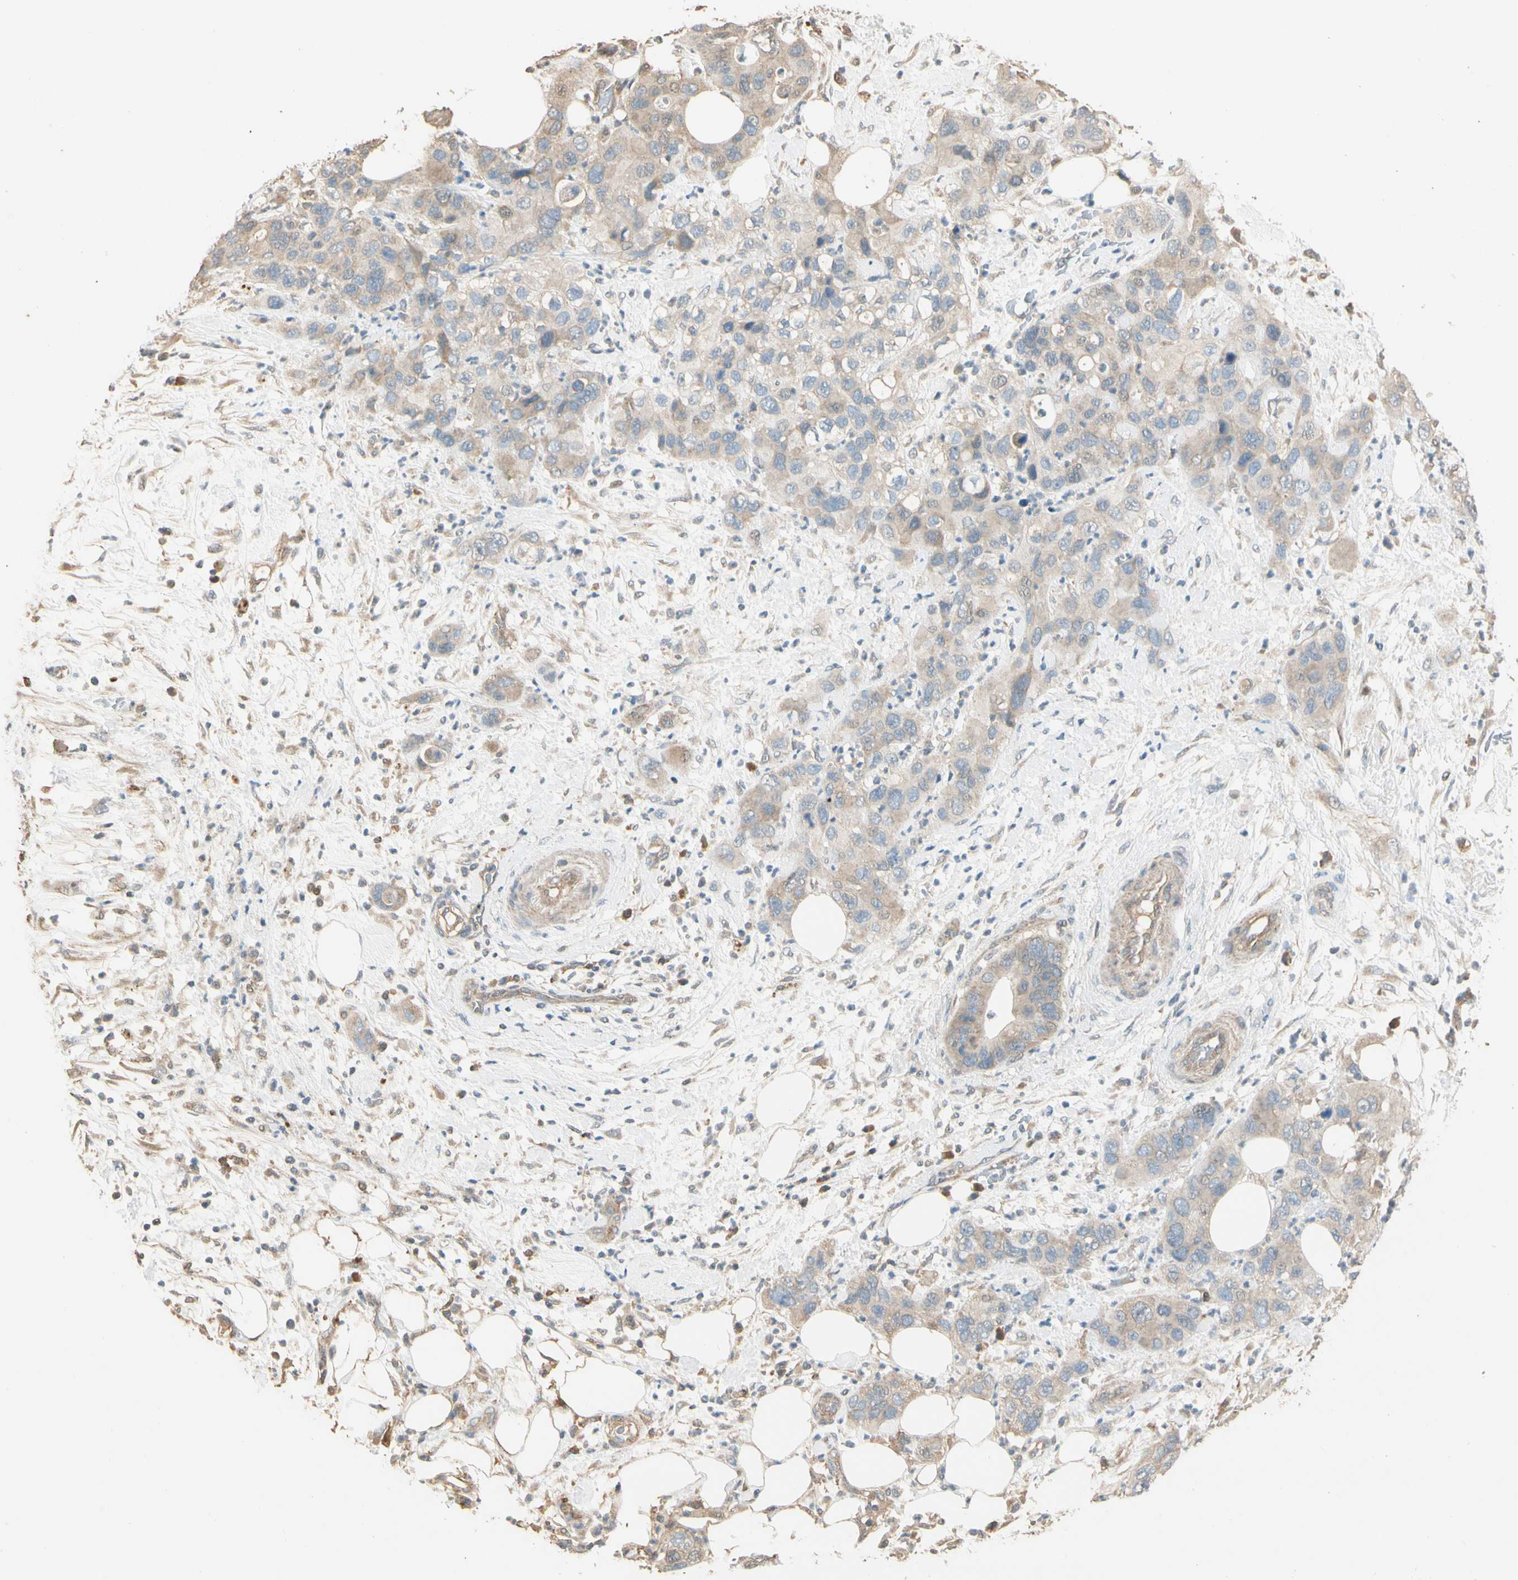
{"staining": {"intensity": "weak", "quantity": ">75%", "location": "cytoplasmic/membranous"}, "tissue": "pancreatic cancer", "cell_type": "Tumor cells", "image_type": "cancer", "snomed": [{"axis": "morphology", "description": "Adenocarcinoma, NOS"}, {"axis": "topography", "description": "Pancreas"}], "caption": "Immunohistochemical staining of human pancreatic cancer (adenocarcinoma) reveals low levels of weak cytoplasmic/membranous protein expression in approximately >75% of tumor cells.", "gene": "CDH6", "patient": {"sex": "female", "age": 71}}